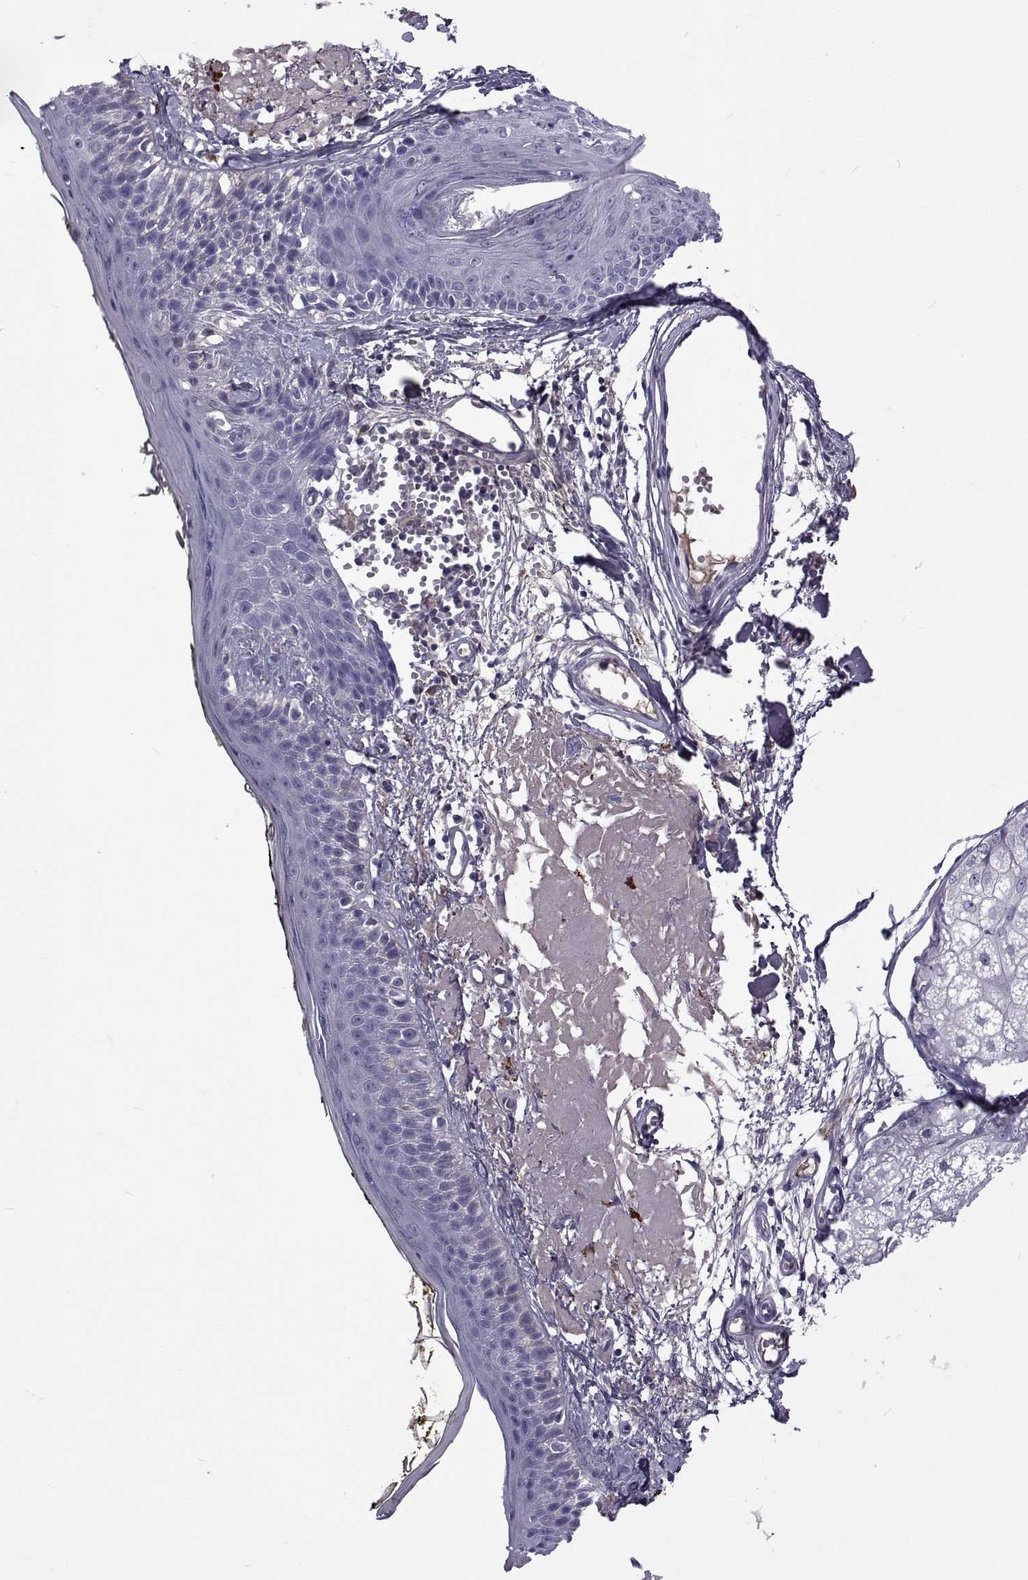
{"staining": {"intensity": "negative", "quantity": "none", "location": "none"}, "tissue": "skin", "cell_type": "Fibroblasts", "image_type": "normal", "snomed": [{"axis": "morphology", "description": "Normal tissue, NOS"}, {"axis": "topography", "description": "Skin"}], "caption": "High magnification brightfield microscopy of unremarkable skin stained with DAB (brown) and counterstained with hematoxylin (blue): fibroblasts show no significant positivity. Nuclei are stained in blue.", "gene": "TCF15", "patient": {"sex": "male", "age": 76}}